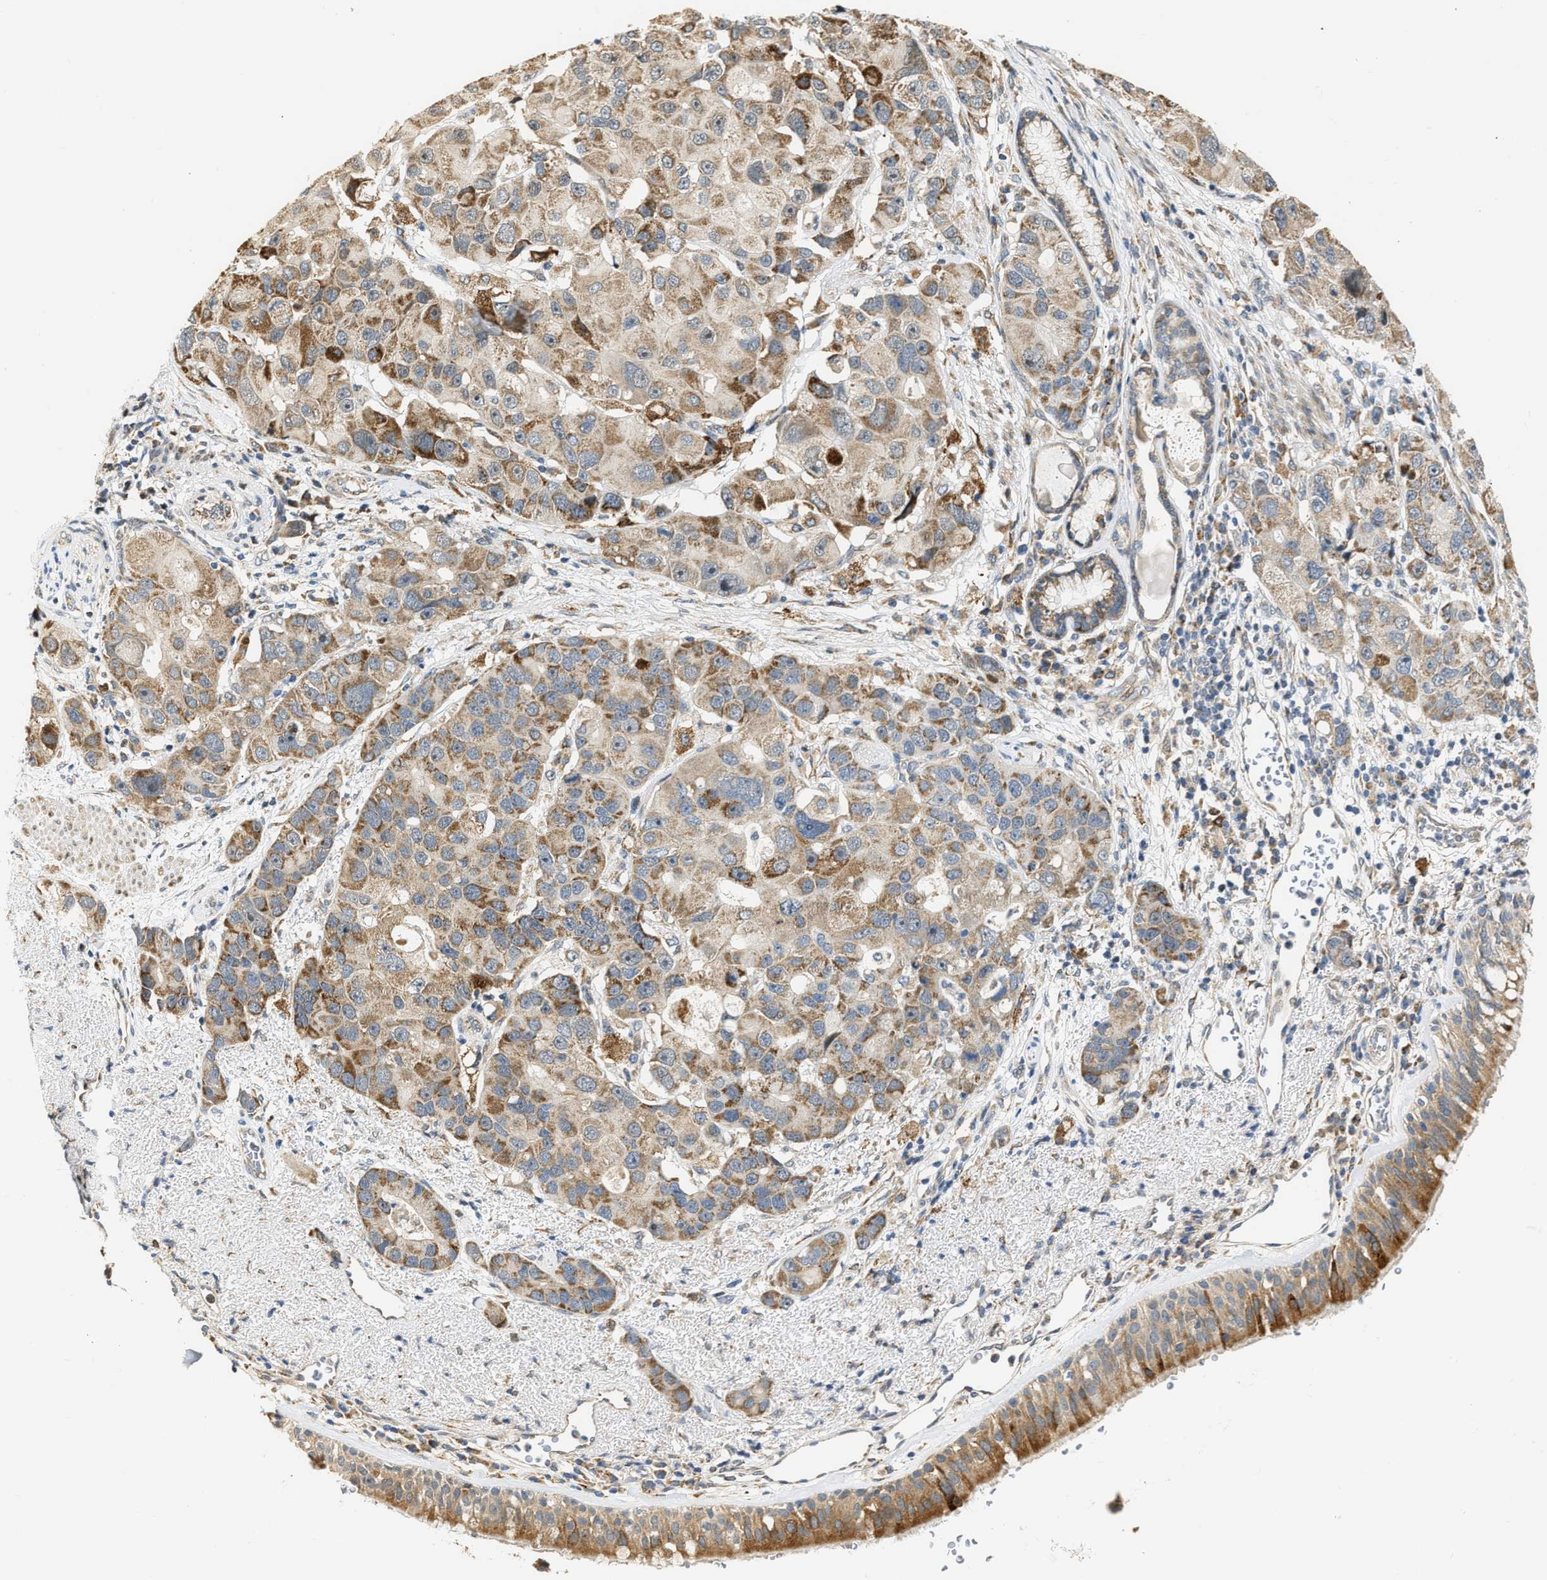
{"staining": {"intensity": "moderate", "quantity": ">75%", "location": "cytoplasmic/membranous"}, "tissue": "bronchus", "cell_type": "Respiratory epithelial cells", "image_type": "normal", "snomed": [{"axis": "morphology", "description": "Normal tissue, NOS"}, {"axis": "morphology", "description": "Adenocarcinoma, NOS"}, {"axis": "morphology", "description": "Adenocarcinoma, metastatic, NOS"}, {"axis": "topography", "description": "Lymph node"}, {"axis": "topography", "description": "Bronchus"}, {"axis": "topography", "description": "Lung"}], "caption": "Immunohistochemistry (IHC) (DAB (3,3'-diaminobenzidine)) staining of normal human bronchus shows moderate cytoplasmic/membranous protein positivity in approximately >75% of respiratory epithelial cells. Ihc stains the protein of interest in brown and the nuclei are stained blue.", "gene": "DEPTOR", "patient": {"sex": "female", "age": 54}}